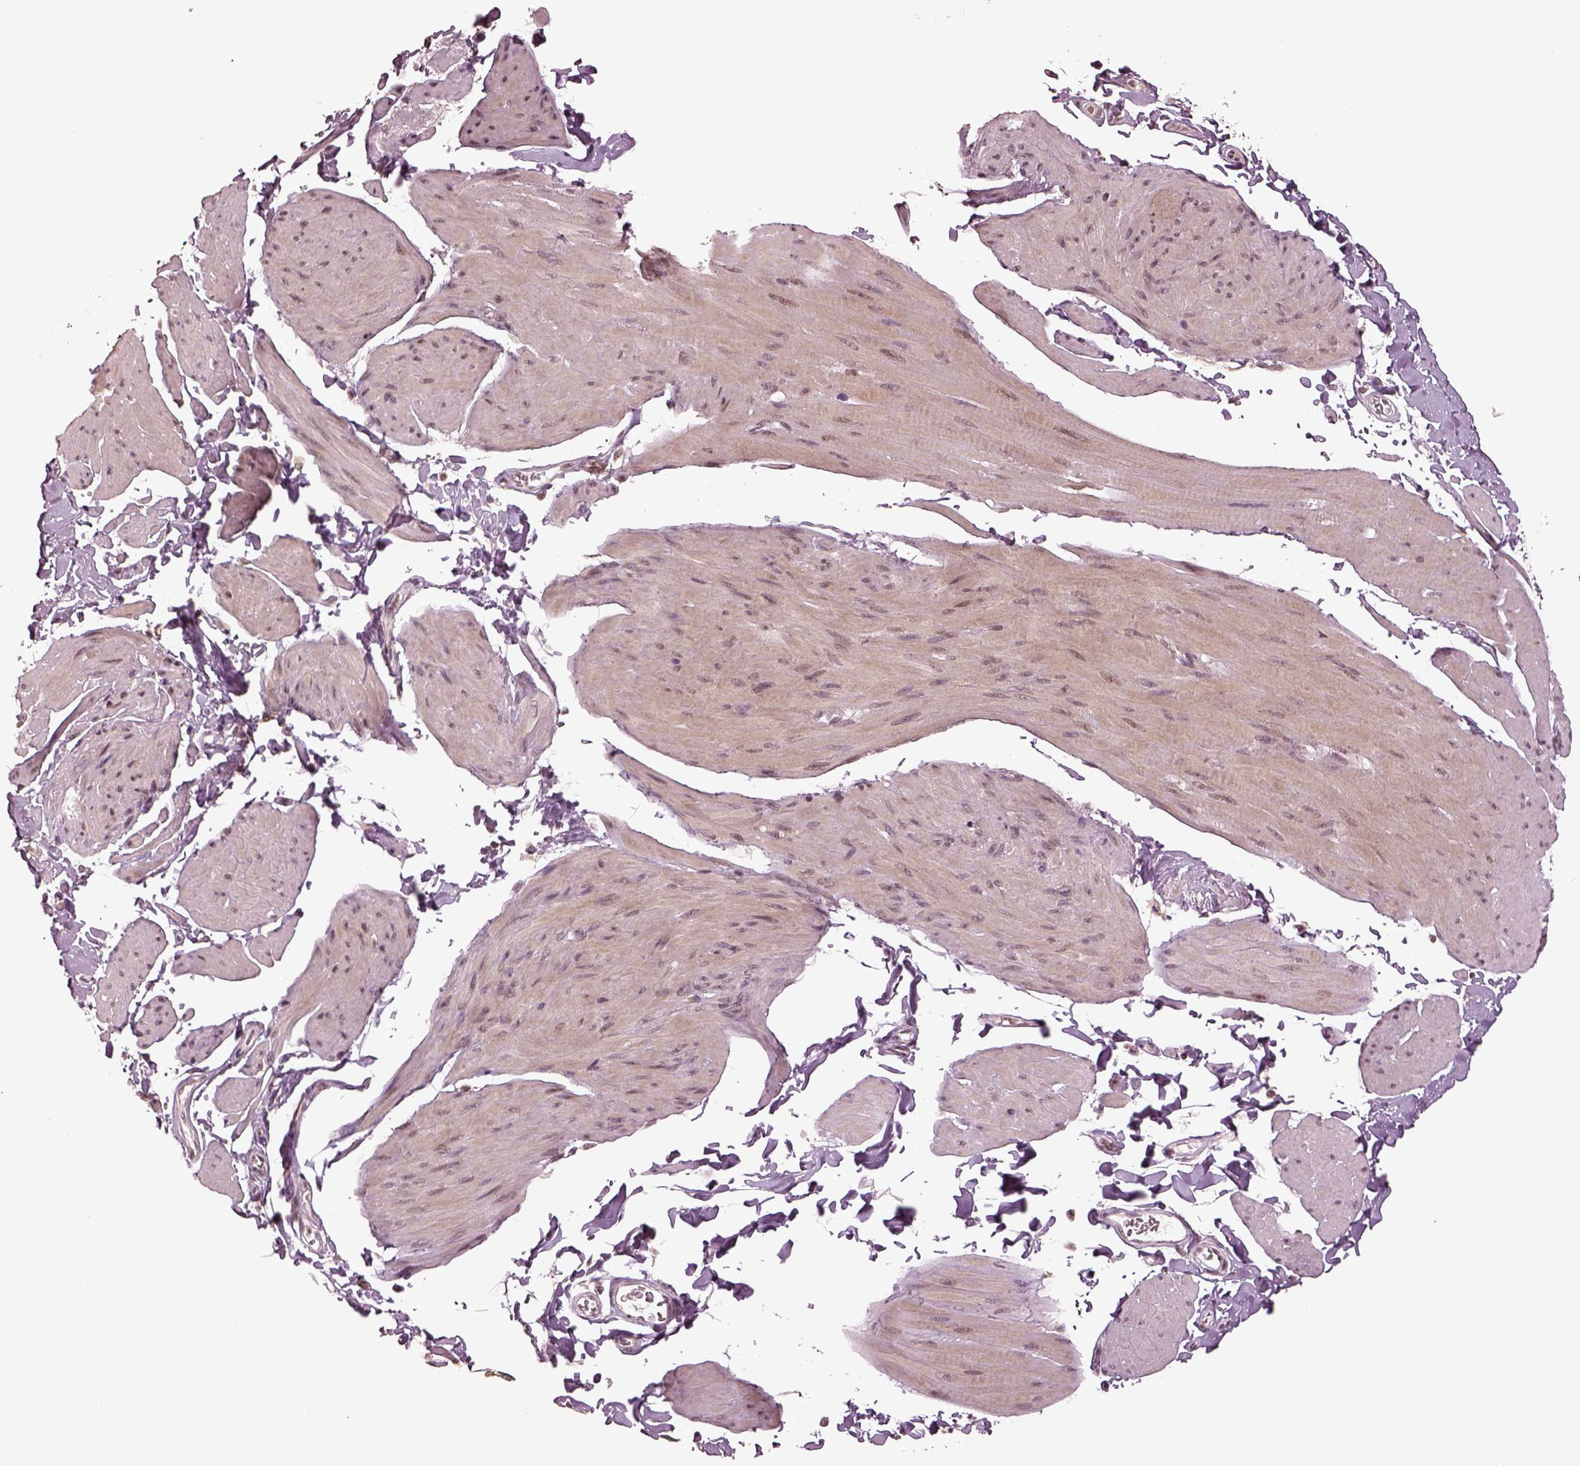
{"staining": {"intensity": "weak", "quantity": "<25%", "location": "cytoplasmic/membranous"}, "tissue": "smooth muscle", "cell_type": "Smooth muscle cells", "image_type": "normal", "snomed": [{"axis": "morphology", "description": "Normal tissue, NOS"}, {"axis": "topography", "description": "Adipose tissue"}, {"axis": "topography", "description": "Smooth muscle"}, {"axis": "topography", "description": "Peripheral nerve tissue"}], "caption": "Protein analysis of unremarkable smooth muscle displays no significant staining in smooth muscle cells. (DAB immunohistochemistry visualized using brightfield microscopy, high magnification).", "gene": "GRM4", "patient": {"sex": "male", "age": 83}}